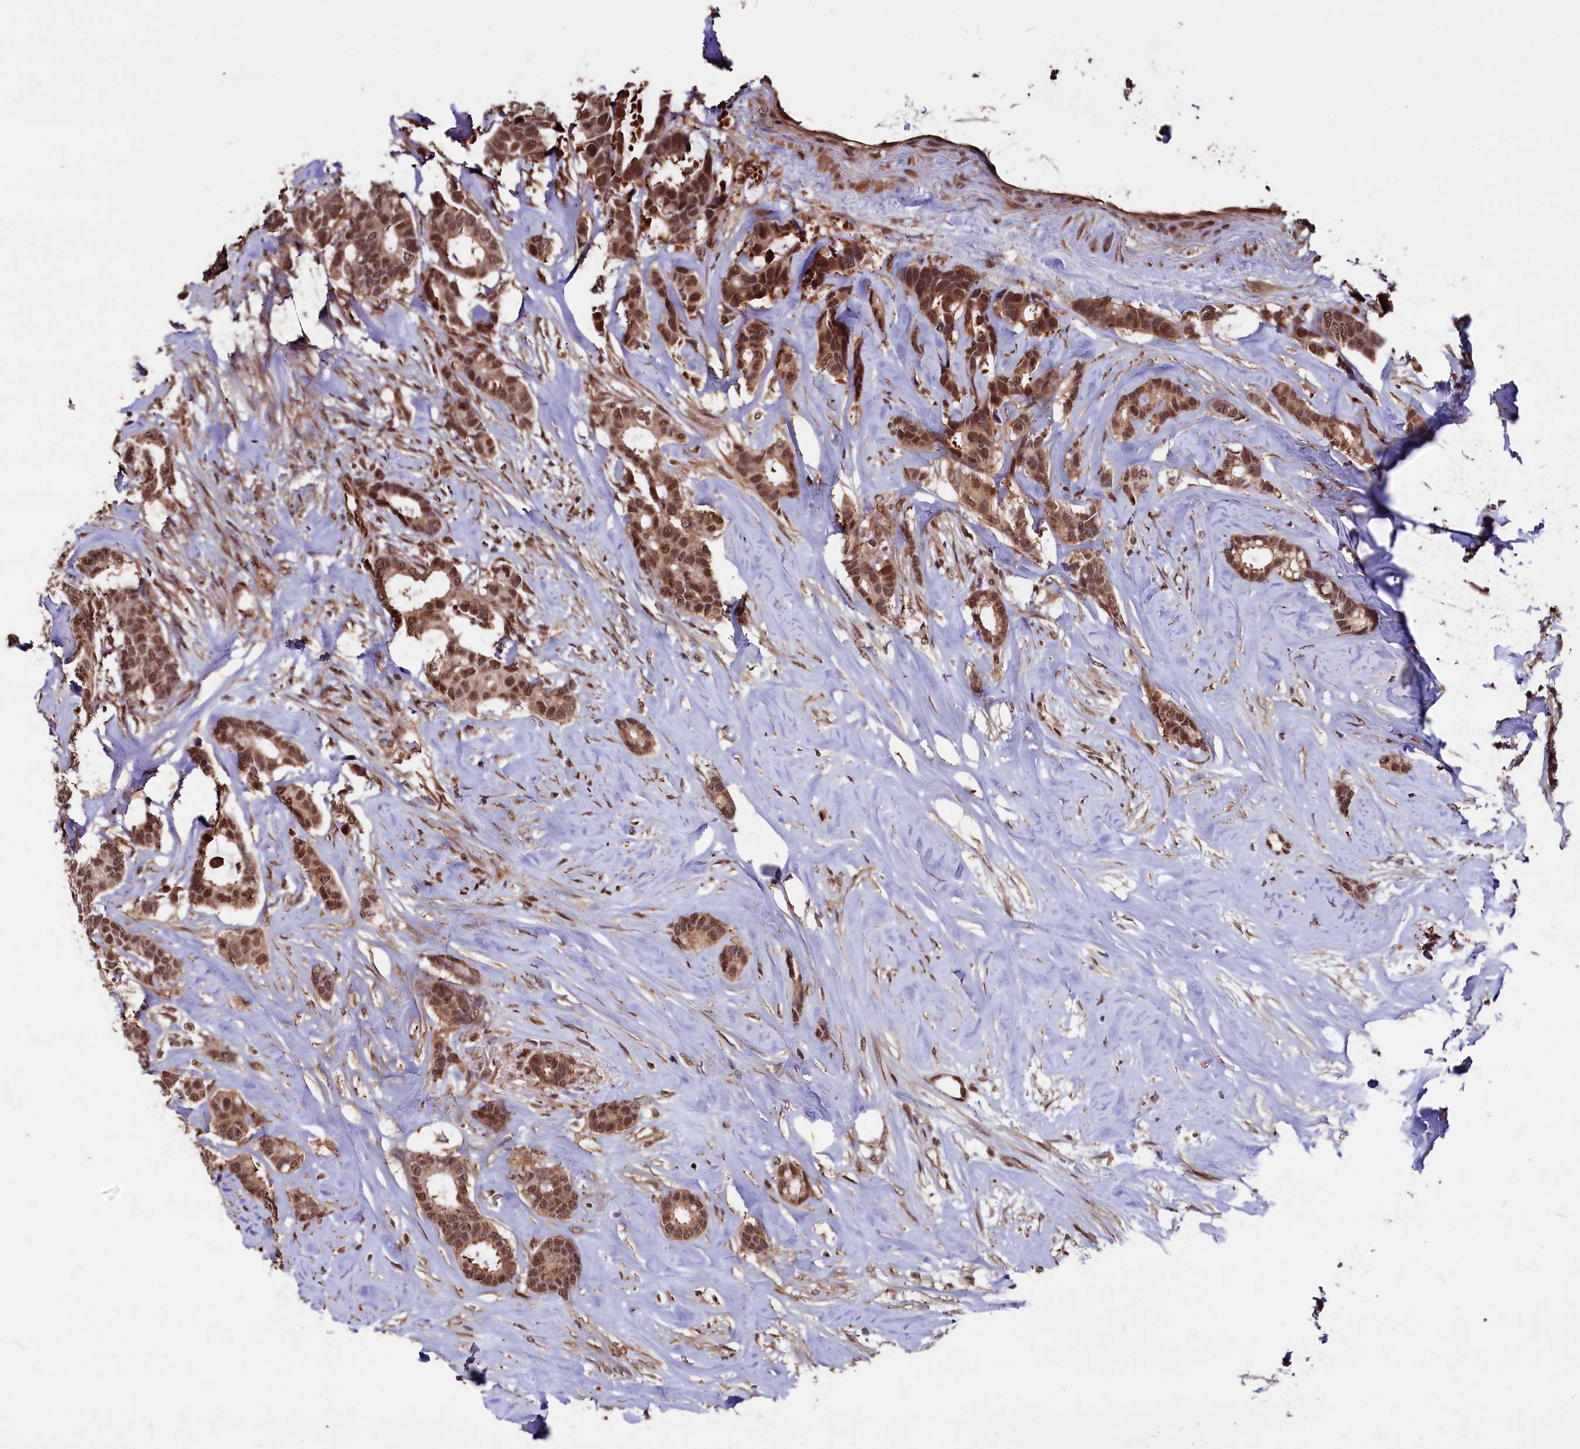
{"staining": {"intensity": "moderate", "quantity": ">75%", "location": "nuclear"}, "tissue": "breast cancer", "cell_type": "Tumor cells", "image_type": "cancer", "snomed": [{"axis": "morphology", "description": "Duct carcinoma"}, {"axis": "topography", "description": "Breast"}], "caption": "This is an image of IHC staining of breast cancer (invasive ductal carcinoma), which shows moderate staining in the nuclear of tumor cells.", "gene": "ADRM1", "patient": {"sex": "female", "age": 87}}